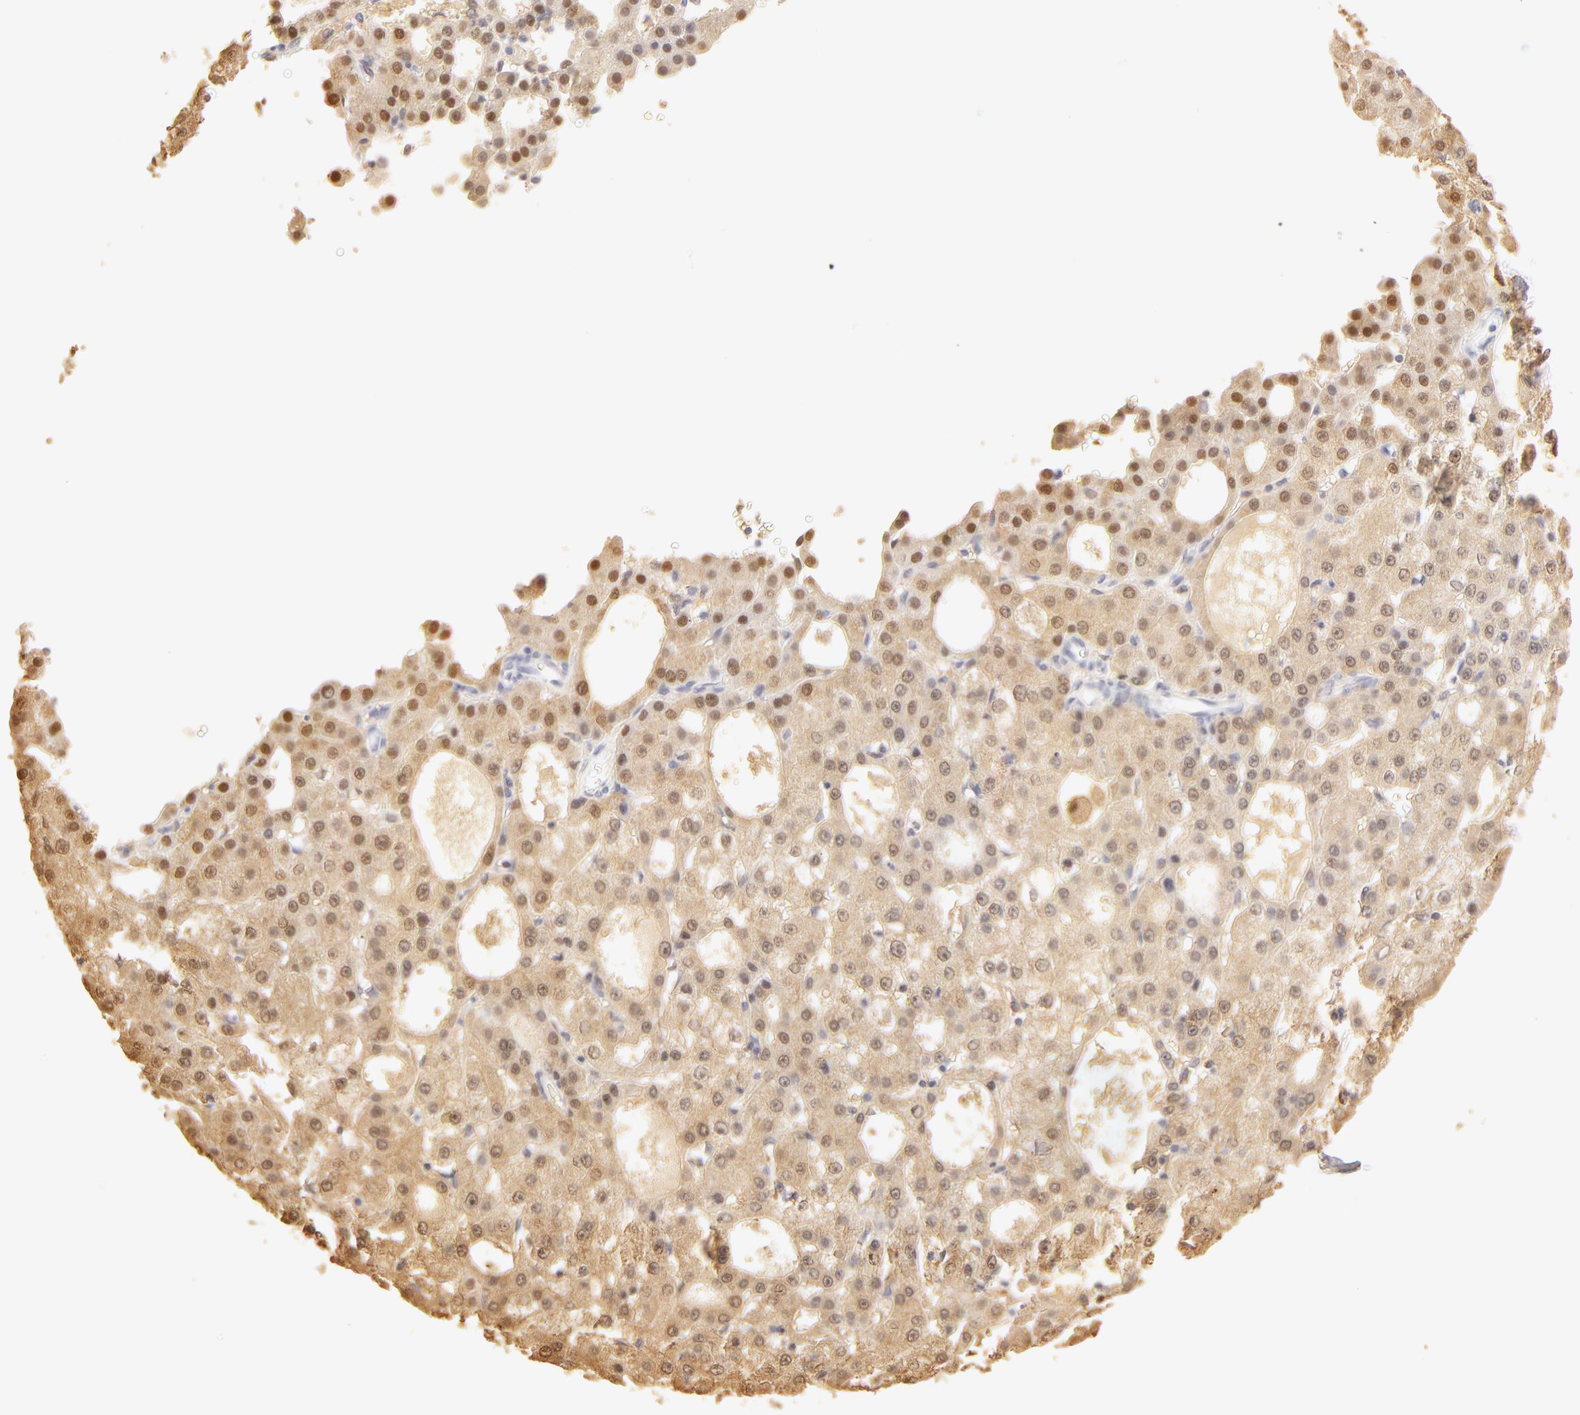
{"staining": {"intensity": "weak", "quantity": "25%-75%", "location": "nuclear"}, "tissue": "liver cancer", "cell_type": "Tumor cells", "image_type": "cancer", "snomed": [{"axis": "morphology", "description": "Carcinoma, Hepatocellular, NOS"}, {"axis": "topography", "description": "Liver"}], "caption": "A brown stain shows weak nuclear expression of a protein in human liver cancer tumor cells. Immunohistochemistry (ihc) stains the protein in brown and the nuclei are stained blue.", "gene": "CA2", "patient": {"sex": "male", "age": 47}}